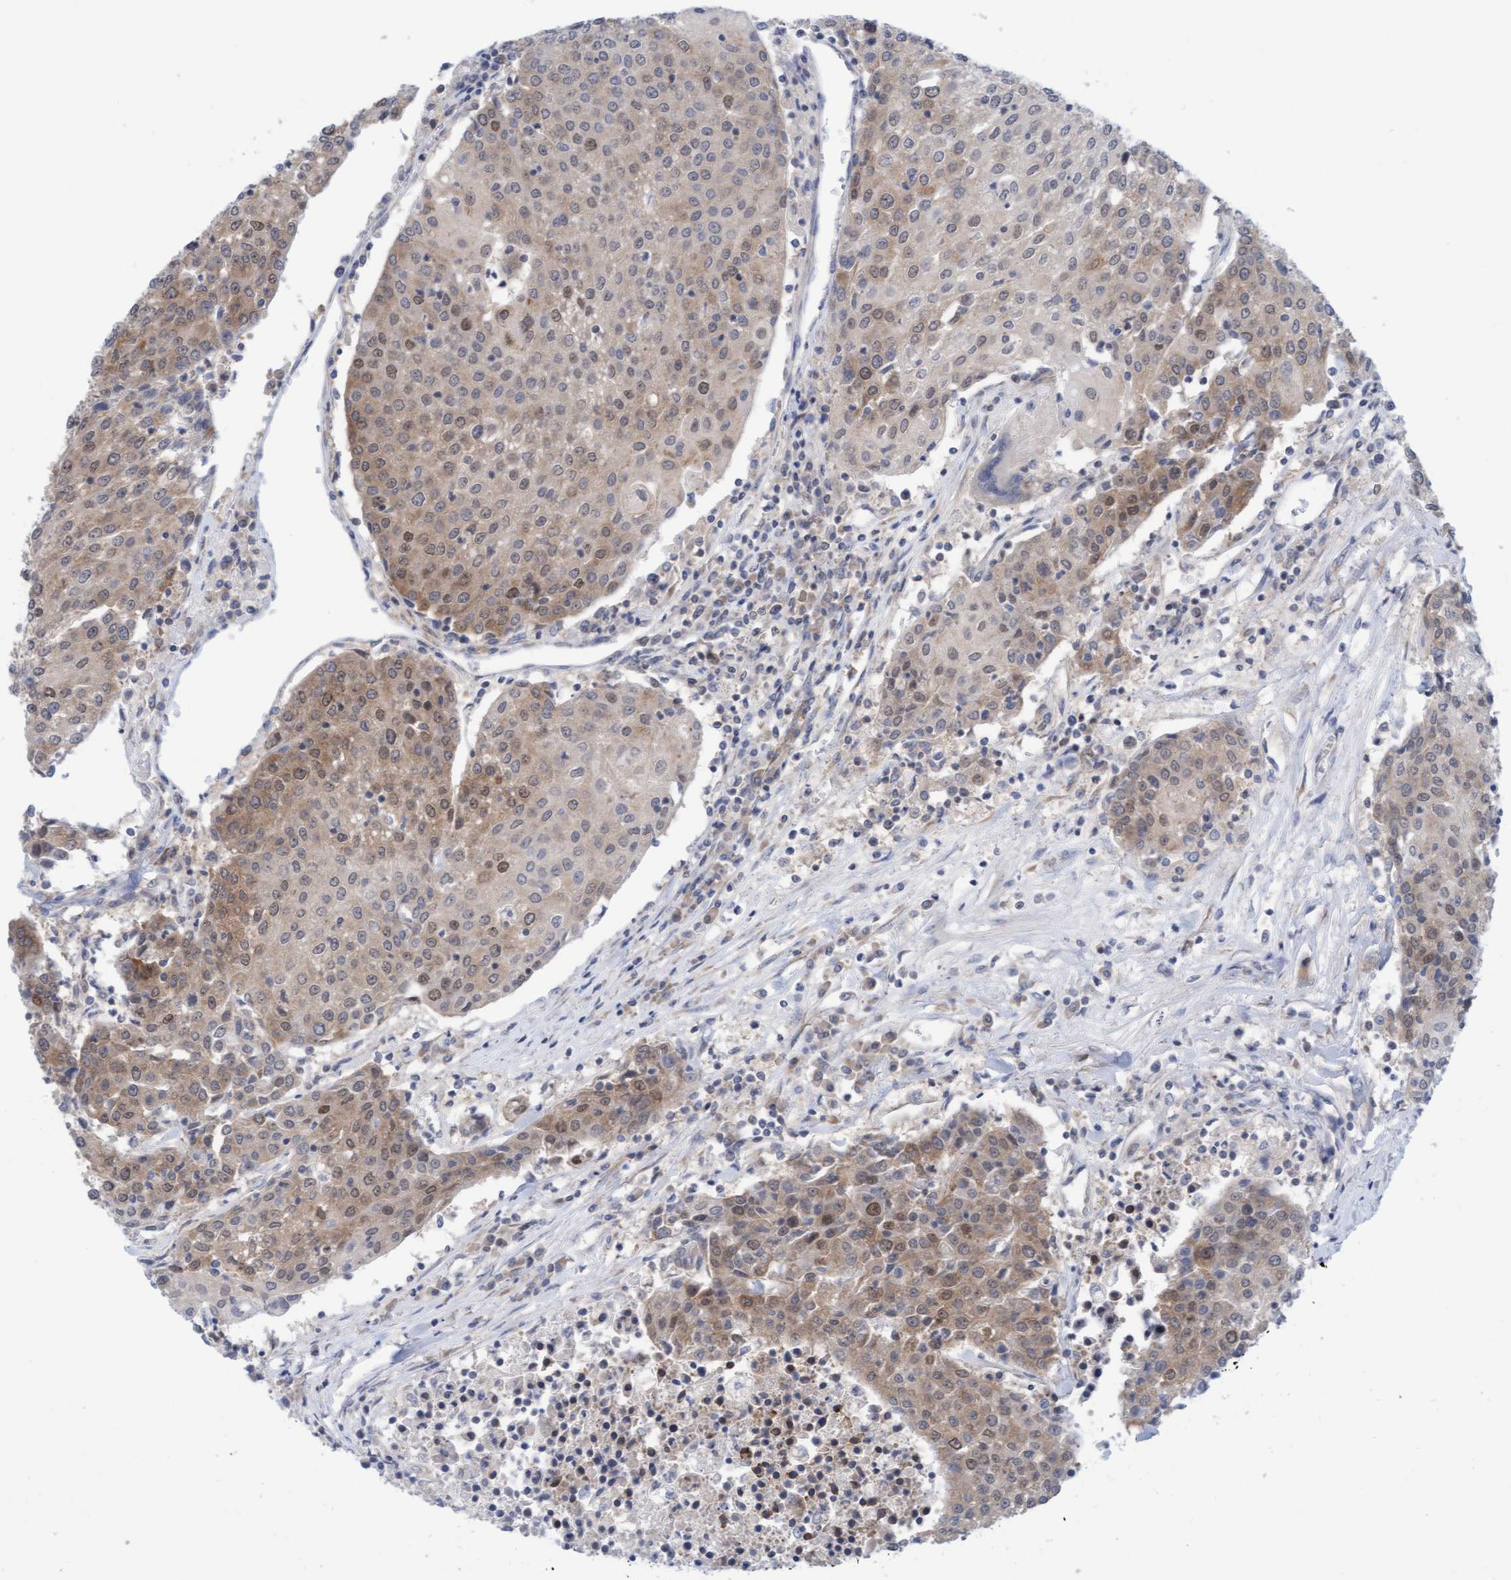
{"staining": {"intensity": "weak", "quantity": ">75%", "location": "cytoplasmic/membranous,nuclear"}, "tissue": "urothelial cancer", "cell_type": "Tumor cells", "image_type": "cancer", "snomed": [{"axis": "morphology", "description": "Urothelial carcinoma, High grade"}, {"axis": "topography", "description": "Urinary bladder"}], "caption": "DAB (3,3'-diaminobenzidine) immunohistochemical staining of high-grade urothelial carcinoma demonstrates weak cytoplasmic/membranous and nuclear protein expression in about >75% of tumor cells. The staining is performed using DAB brown chromogen to label protein expression. The nuclei are counter-stained blue using hematoxylin.", "gene": "AMZ2", "patient": {"sex": "female", "age": 85}}